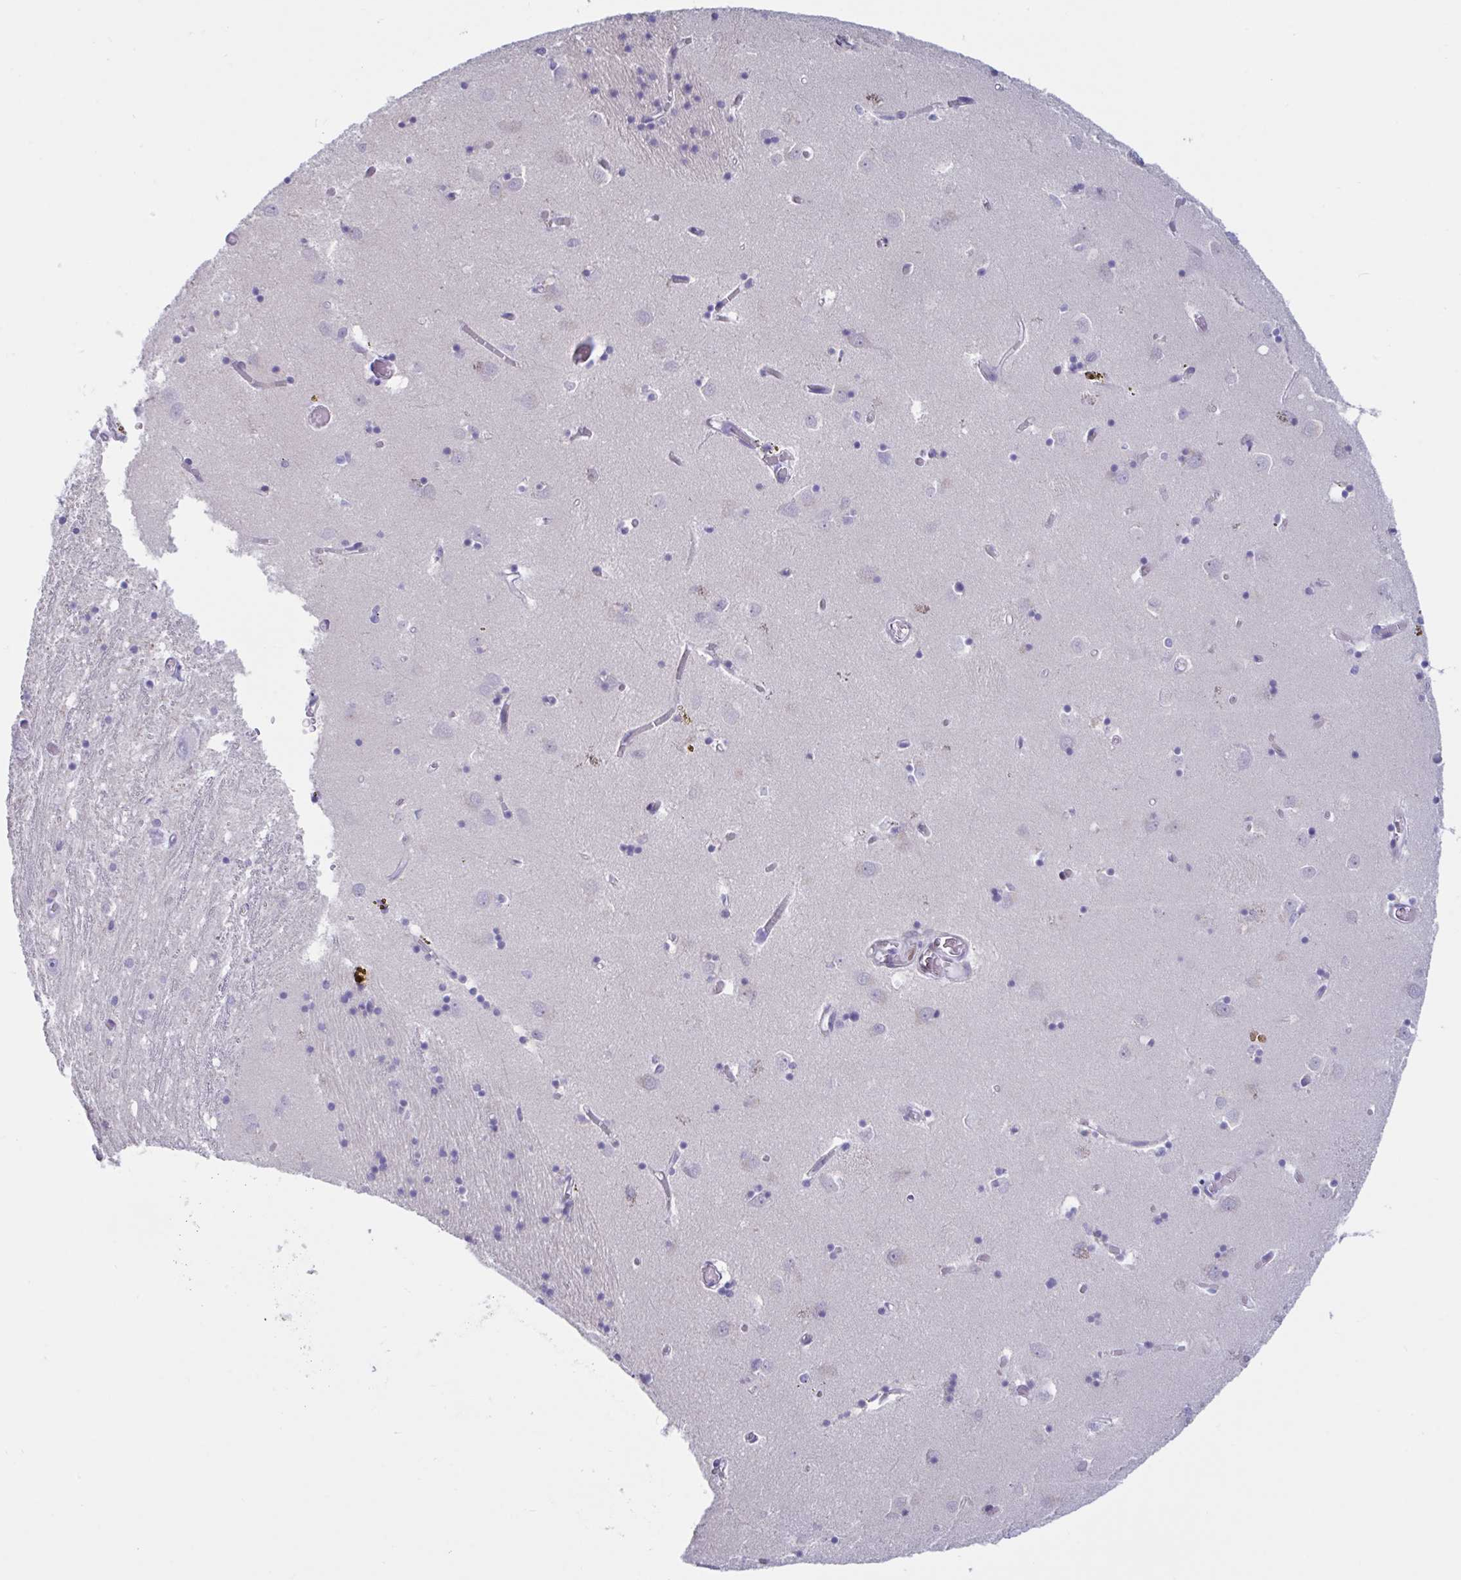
{"staining": {"intensity": "strong", "quantity": "<25%", "location": "nuclear"}, "tissue": "caudate", "cell_type": "Glial cells", "image_type": "normal", "snomed": [{"axis": "morphology", "description": "Normal tissue, NOS"}, {"axis": "topography", "description": "Lateral ventricle wall"}], "caption": "A micrograph showing strong nuclear positivity in about <25% of glial cells in unremarkable caudate, as visualized by brown immunohistochemical staining.", "gene": "IKZF2", "patient": {"sex": "male", "age": 70}}